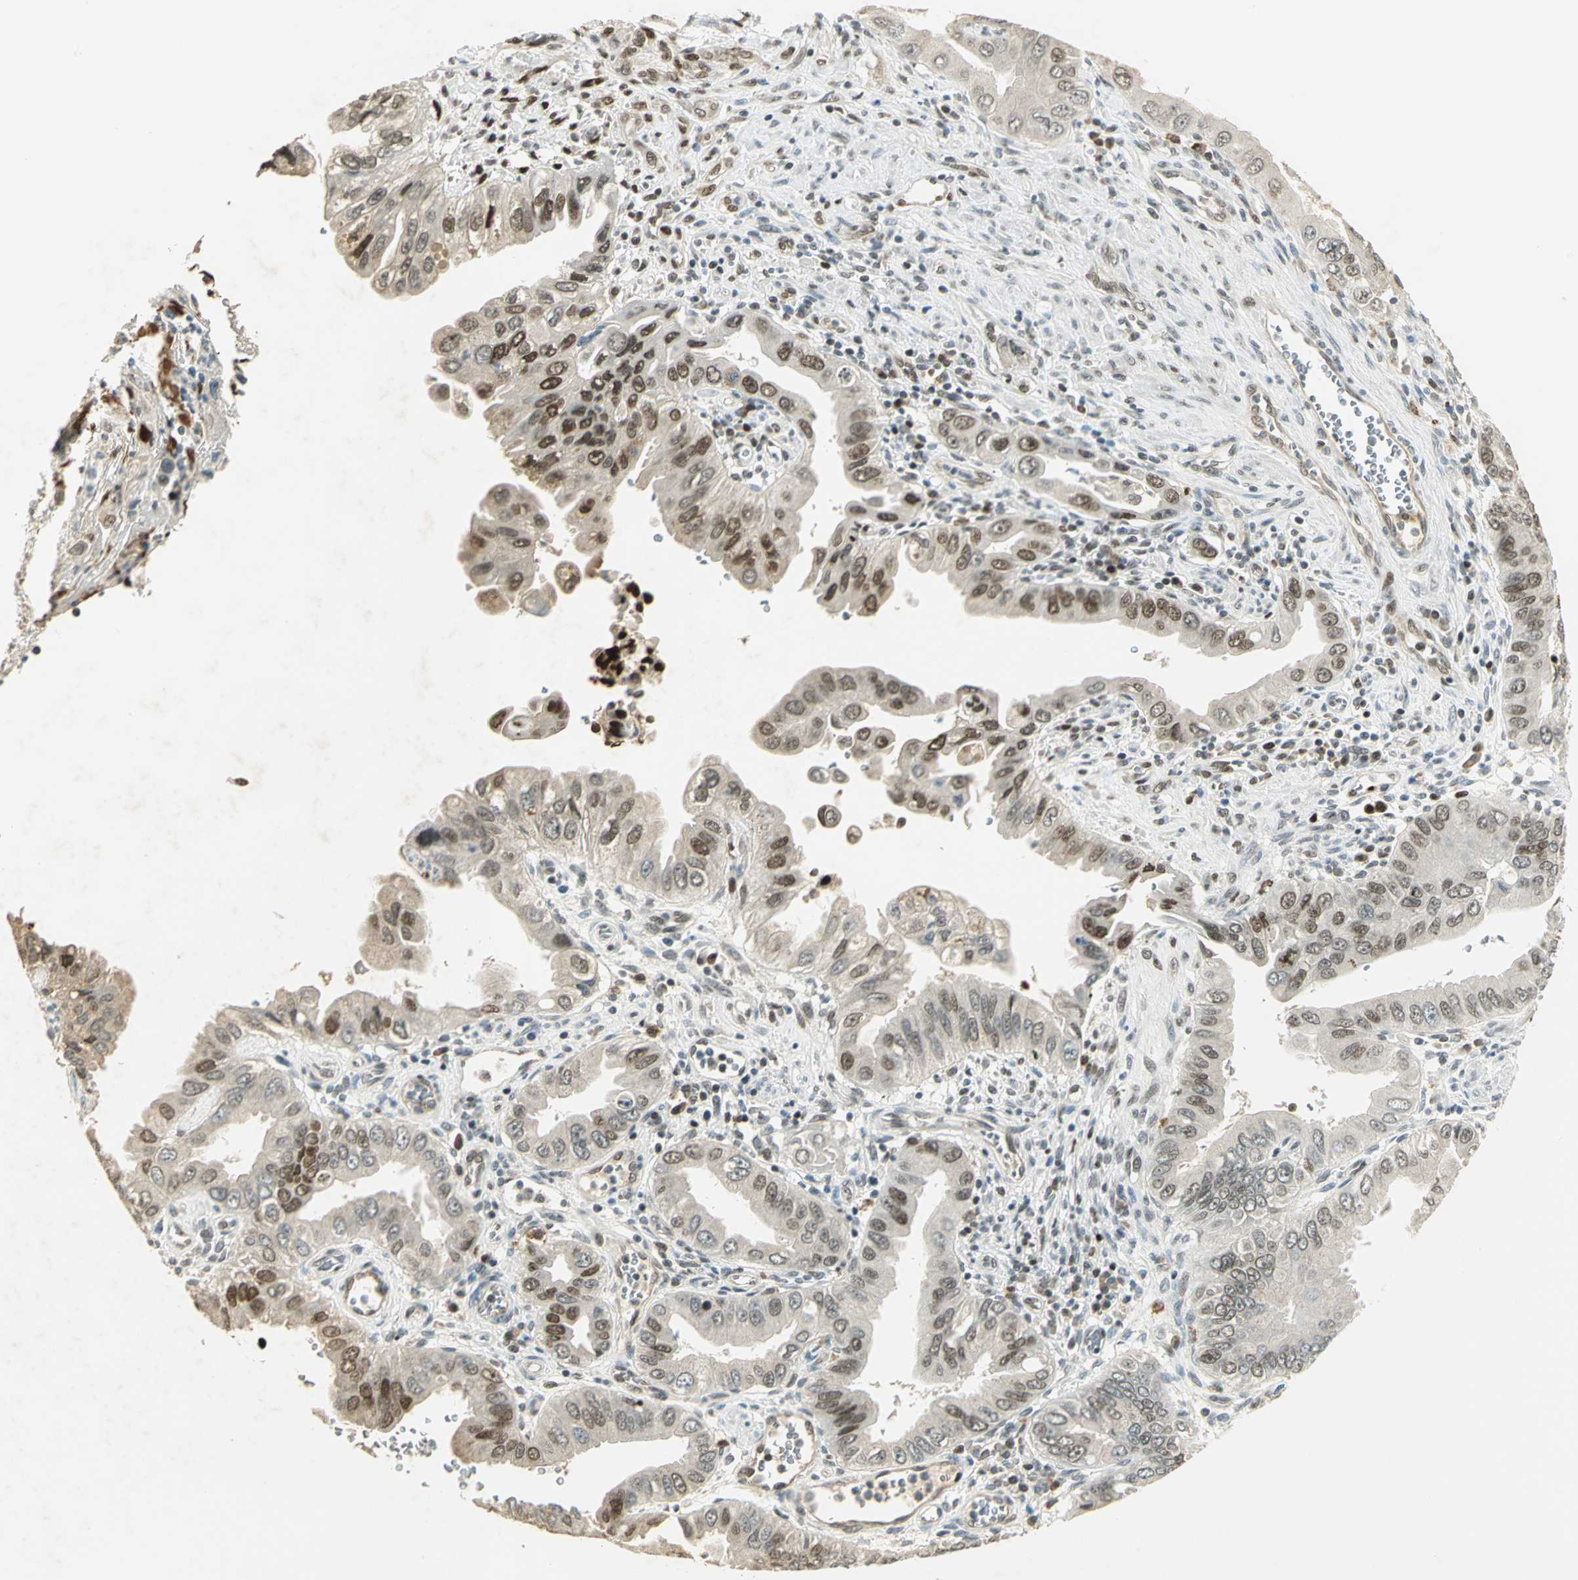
{"staining": {"intensity": "moderate", "quantity": "<25%", "location": "nuclear"}, "tissue": "pancreatic cancer", "cell_type": "Tumor cells", "image_type": "cancer", "snomed": [{"axis": "morphology", "description": "Normal tissue, NOS"}, {"axis": "topography", "description": "Lymph node"}], "caption": "IHC image of pancreatic cancer stained for a protein (brown), which shows low levels of moderate nuclear staining in approximately <25% of tumor cells.", "gene": "AK6", "patient": {"sex": "male", "age": 50}}